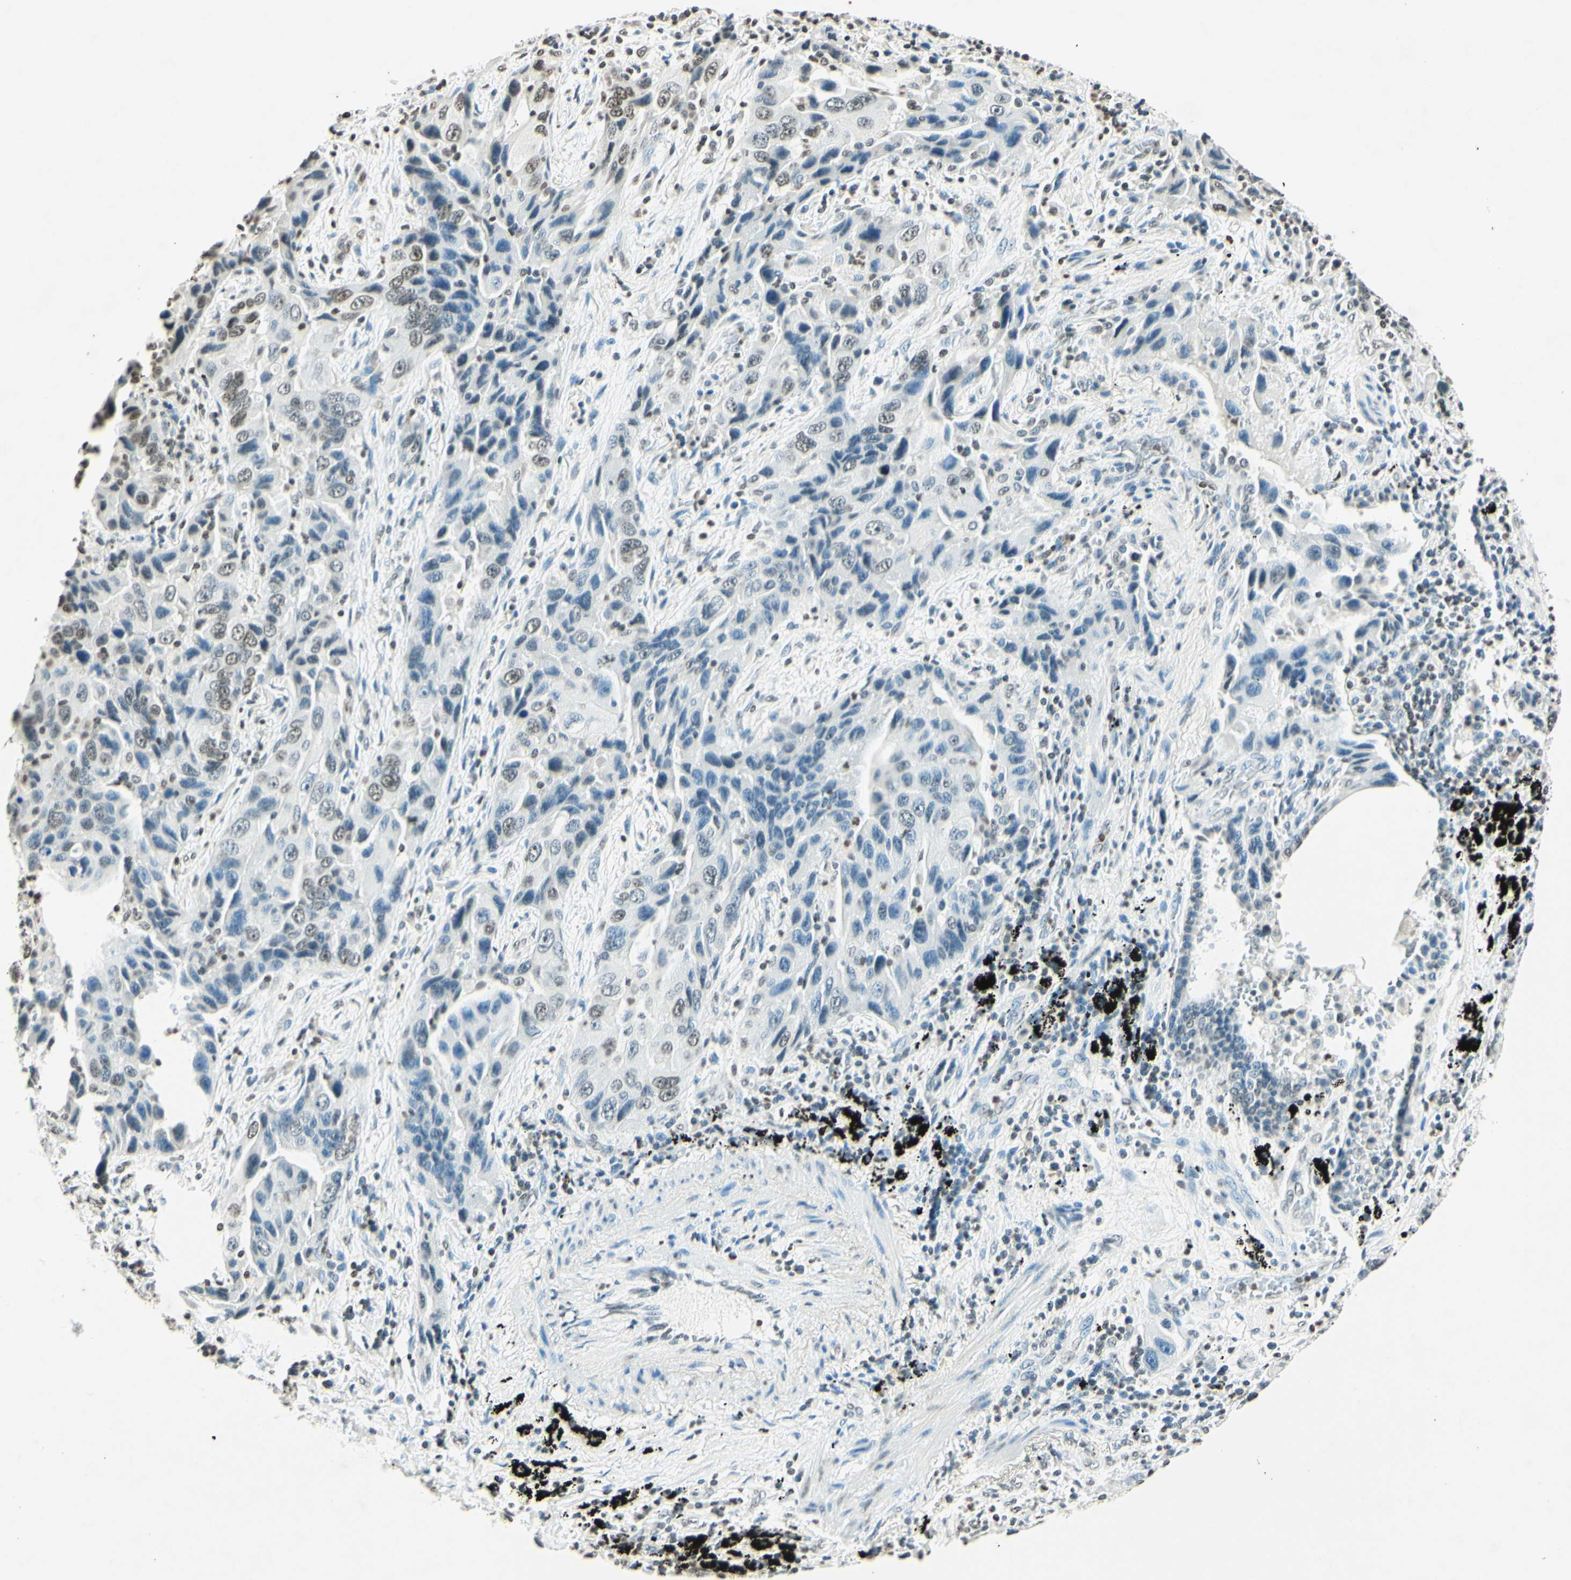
{"staining": {"intensity": "weak", "quantity": "<25%", "location": "nuclear"}, "tissue": "lung cancer", "cell_type": "Tumor cells", "image_type": "cancer", "snomed": [{"axis": "morphology", "description": "Adenocarcinoma, NOS"}, {"axis": "topography", "description": "Lung"}], "caption": "Histopathology image shows no protein staining in tumor cells of lung cancer tissue. (Stains: DAB (3,3'-diaminobenzidine) IHC with hematoxylin counter stain, Microscopy: brightfield microscopy at high magnification).", "gene": "MSH2", "patient": {"sex": "female", "age": 65}}